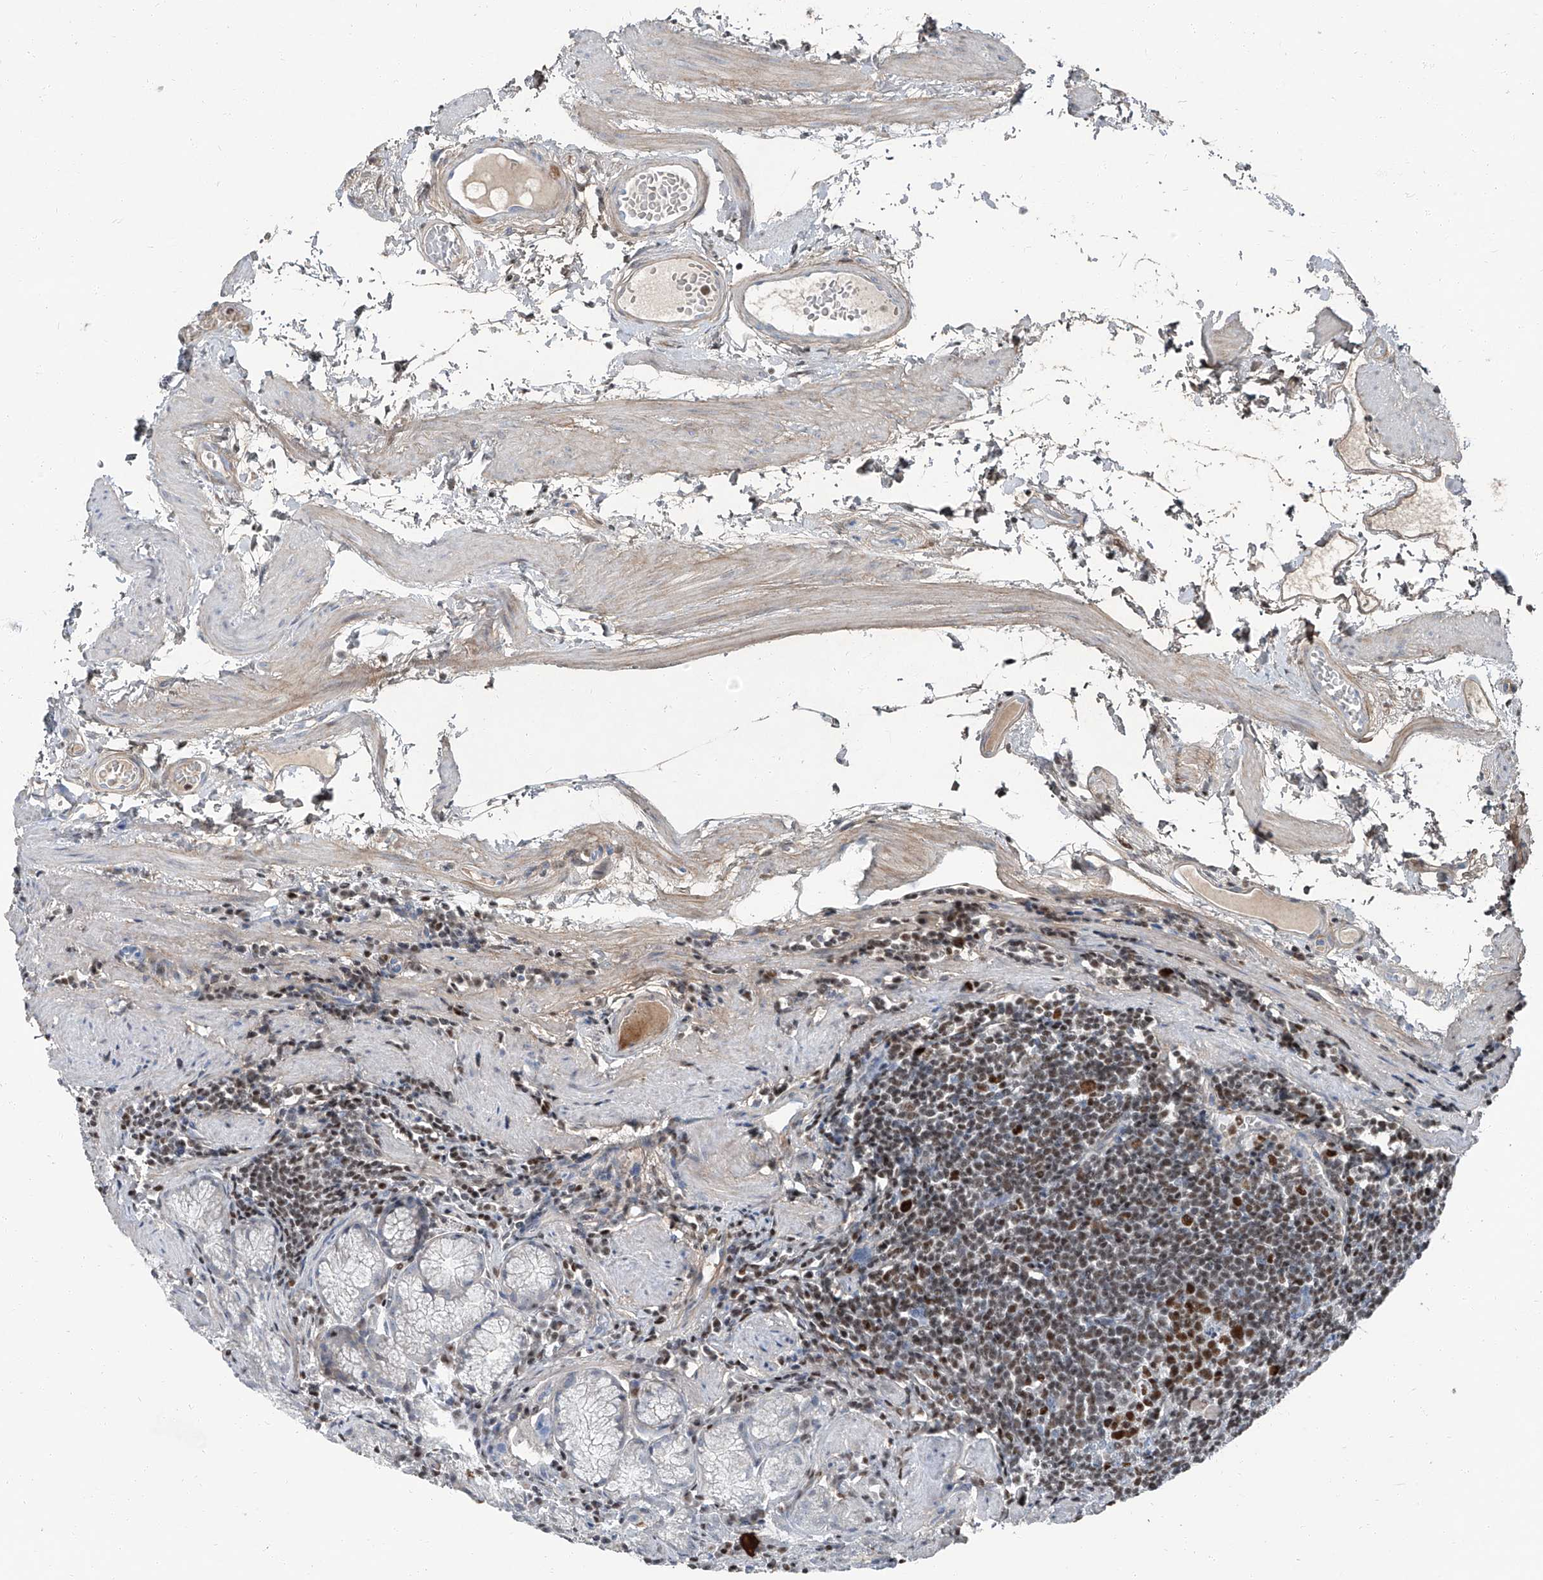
{"staining": {"intensity": "moderate", "quantity": "25%-75%", "location": "cytoplasmic/membranous"}, "tissue": "stomach", "cell_type": "Glandular cells", "image_type": "normal", "snomed": [{"axis": "morphology", "description": "Normal tissue, NOS"}, {"axis": "topography", "description": "Stomach"}], "caption": "Immunohistochemistry photomicrograph of benign stomach: human stomach stained using immunohistochemistry demonstrates medium levels of moderate protein expression localized specifically in the cytoplasmic/membranous of glandular cells, appearing as a cytoplasmic/membranous brown color.", "gene": "HOXA3", "patient": {"sex": "male", "age": 55}}